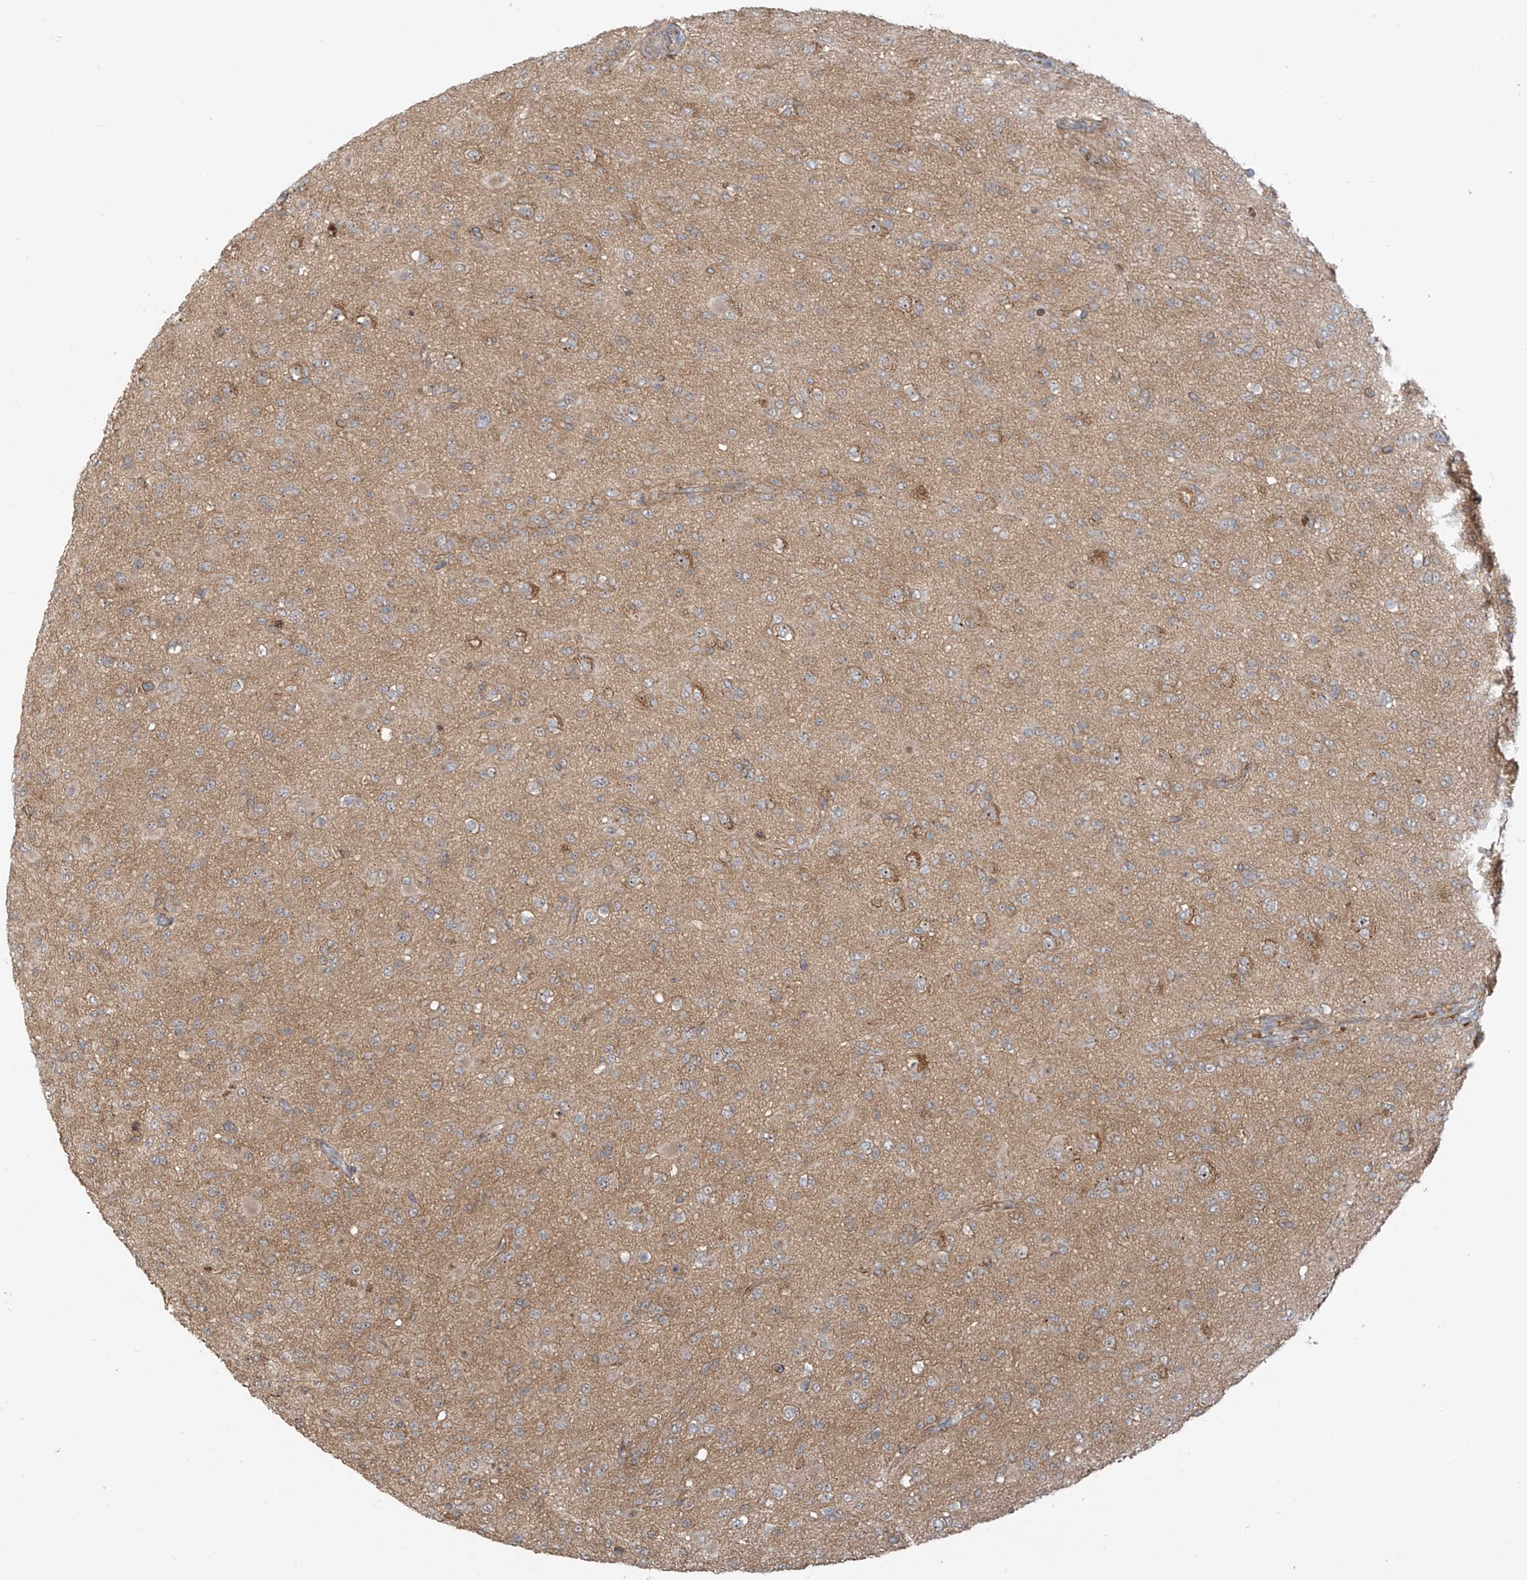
{"staining": {"intensity": "weak", "quantity": "25%-75%", "location": "cytoplasmic/membranous"}, "tissue": "glioma", "cell_type": "Tumor cells", "image_type": "cancer", "snomed": [{"axis": "morphology", "description": "Glioma, malignant, Low grade"}, {"axis": "topography", "description": "Brain"}], "caption": "Immunohistochemical staining of malignant low-grade glioma exhibits low levels of weak cytoplasmic/membranous protein positivity in approximately 25%-75% of tumor cells.", "gene": "KATNIP", "patient": {"sex": "male", "age": 65}}